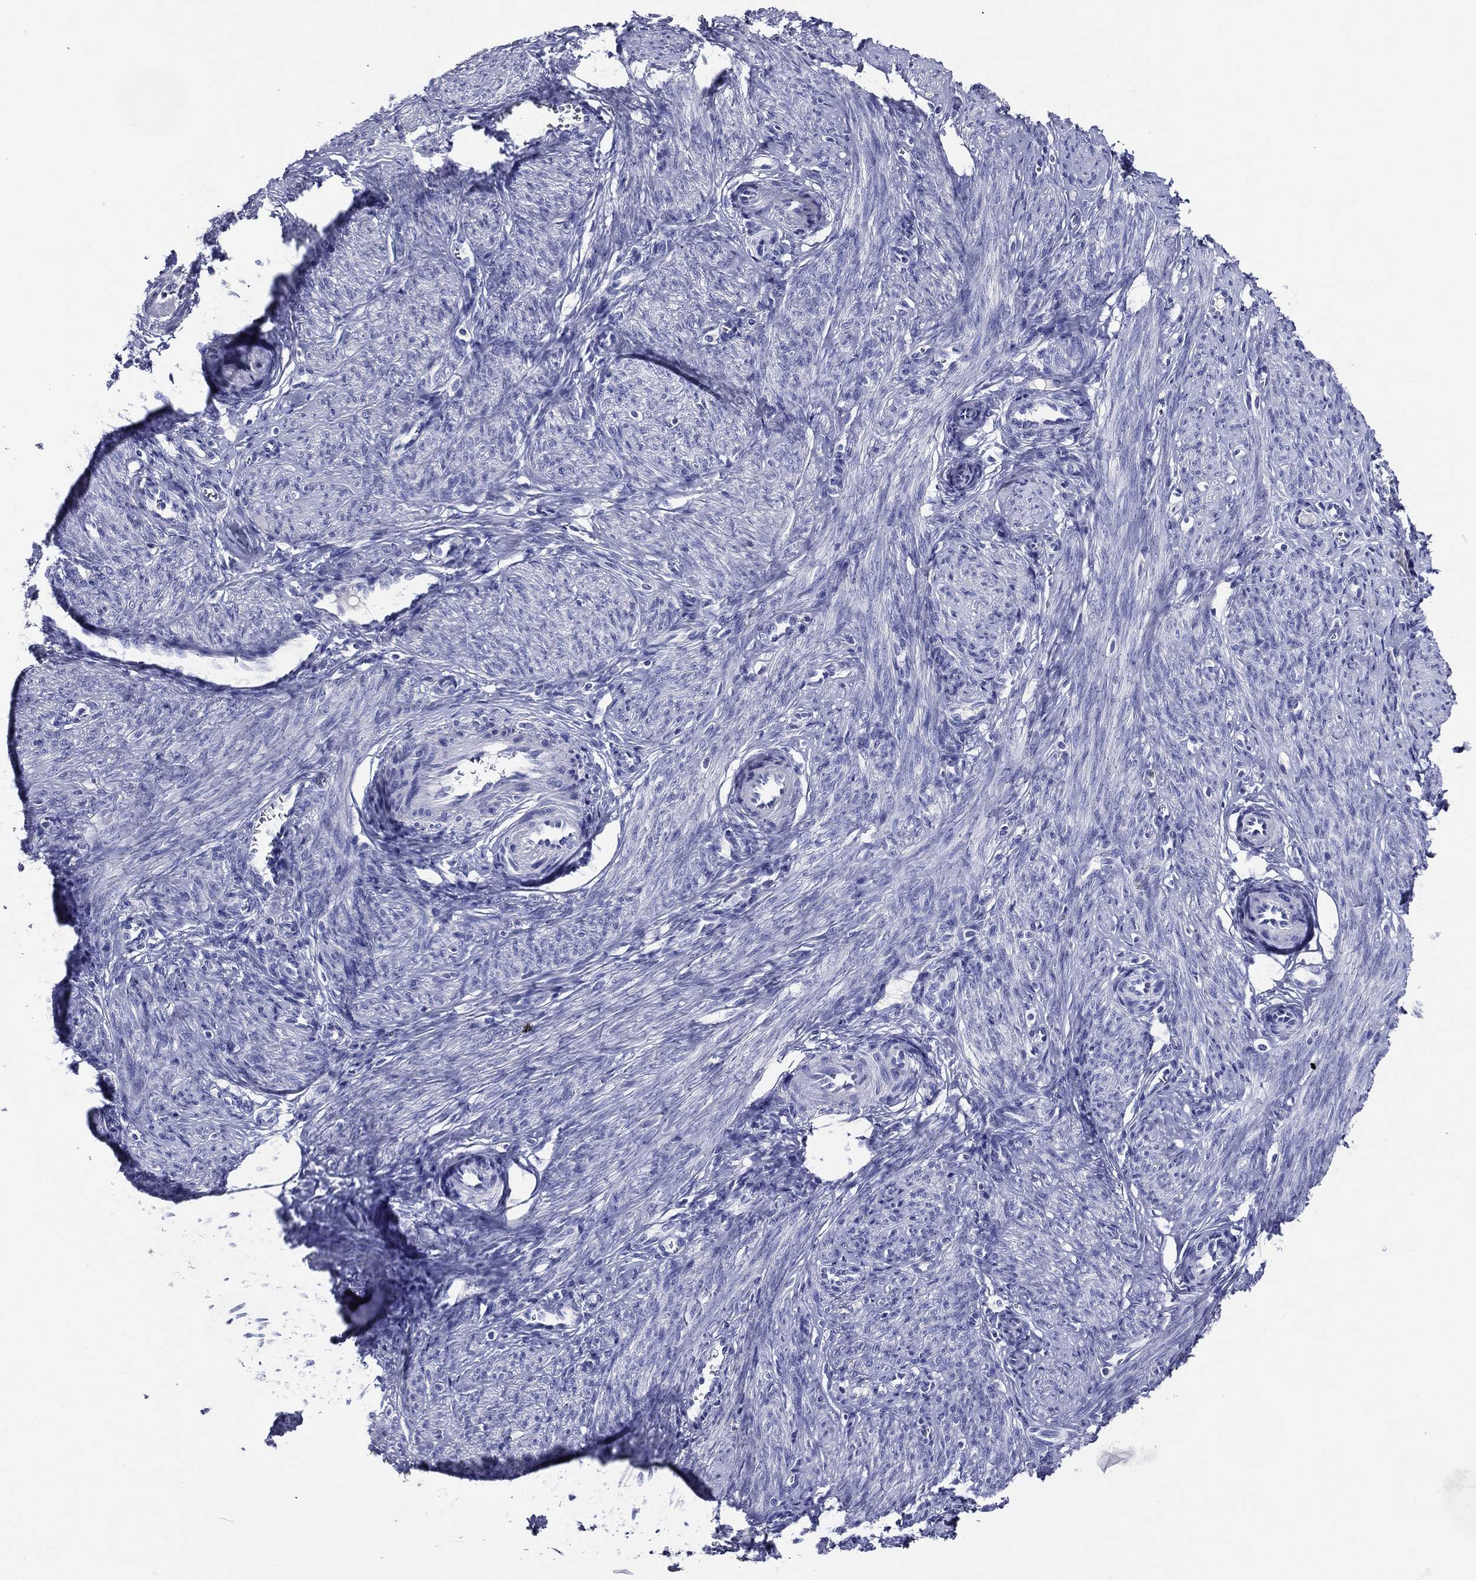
{"staining": {"intensity": "negative", "quantity": "none", "location": "none"}, "tissue": "smooth muscle", "cell_type": "Smooth muscle cells", "image_type": "normal", "snomed": [{"axis": "morphology", "description": "Normal tissue, NOS"}, {"axis": "topography", "description": "Endometrium"}], "caption": "DAB (3,3'-diaminobenzidine) immunohistochemical staining of benign smooth muscle exhibits no significant positivity in smooth muscle cells.", "gene": "ACE2", "patient": {"sex": "female", "age": 40}}